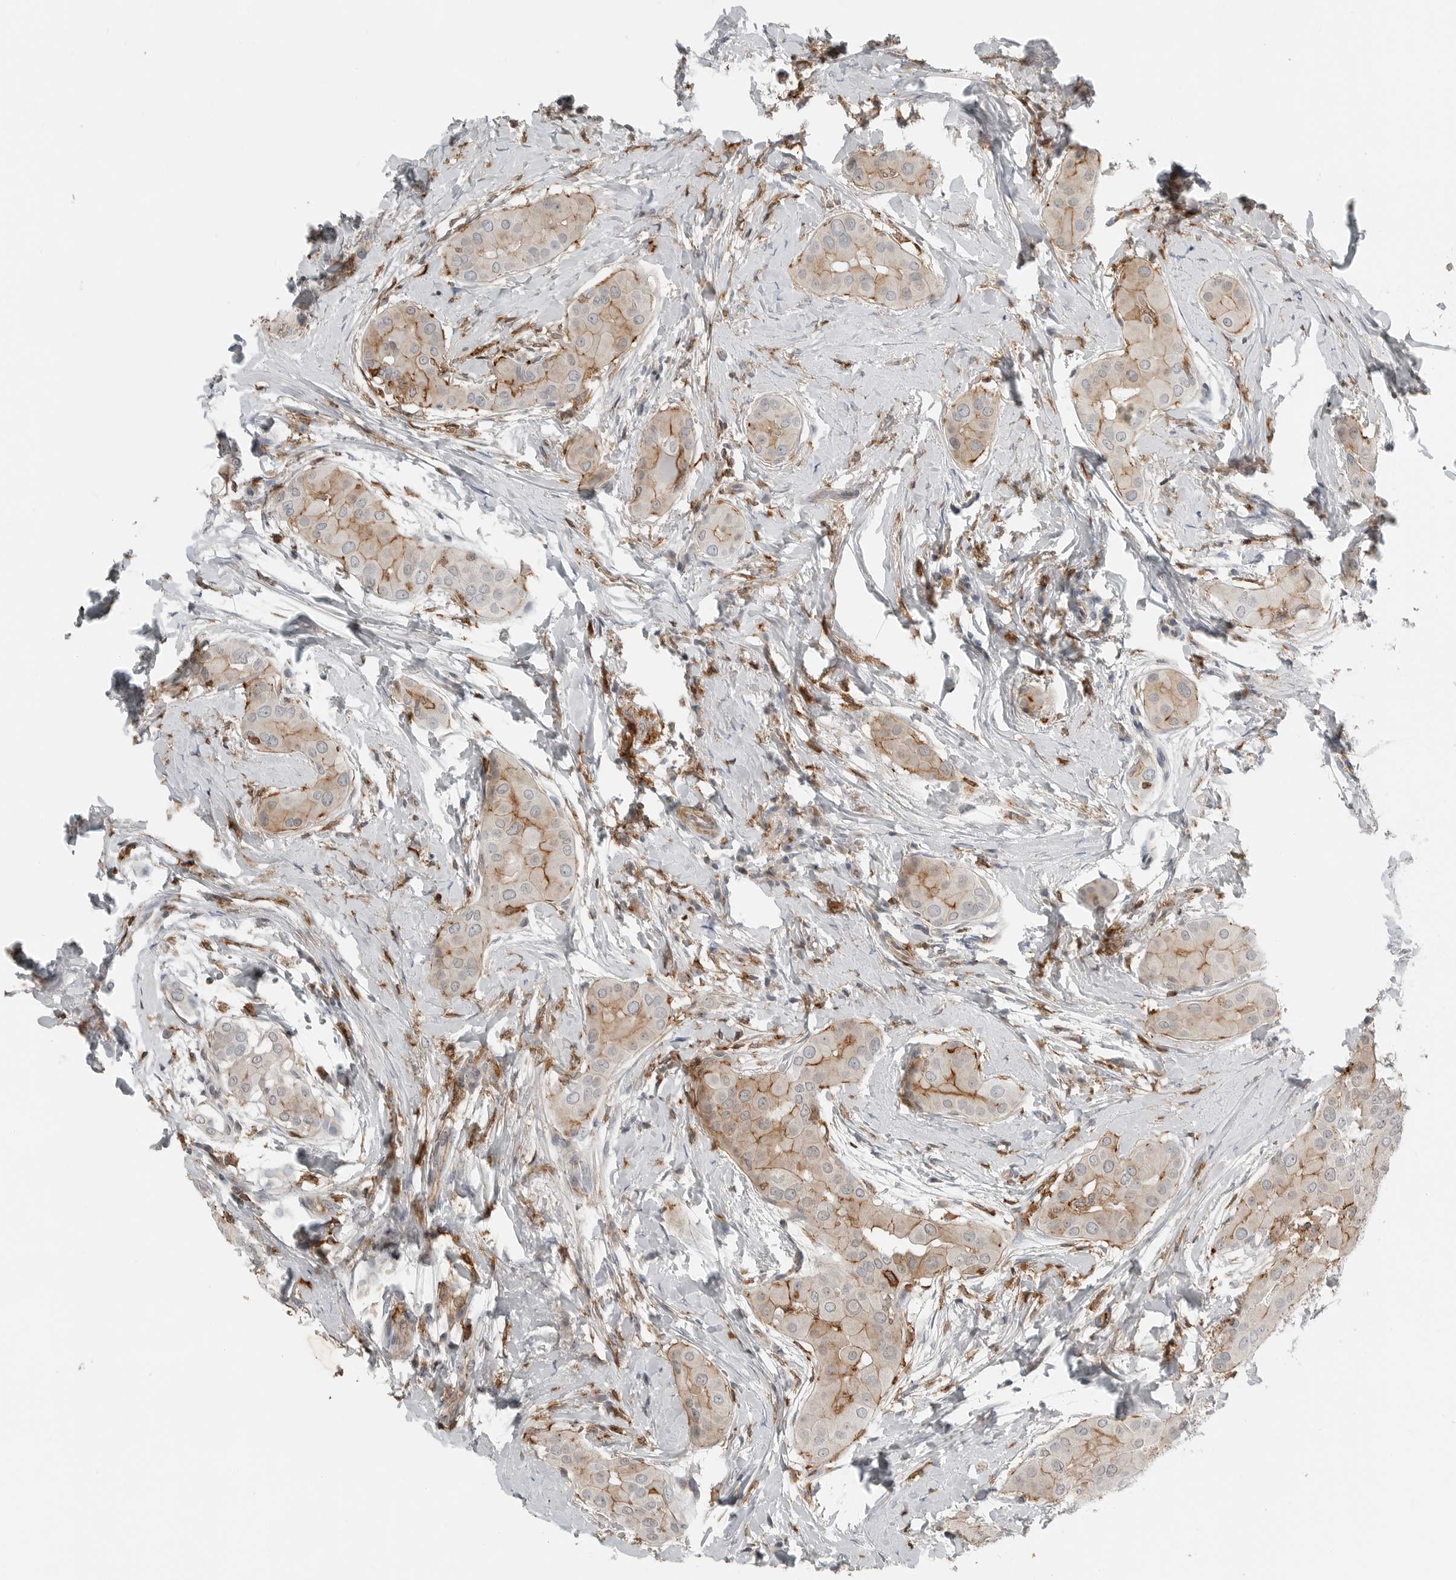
{"staining": {"intensity": "moderate", "quantity": "25%-75%", "location": "cytoplasmic/membranous"}, "tissue": "thyroid cancer", "cell_type": "Tumor cells", "image_type": "cancer", "snomed": [{"axis": "morphology", "description": "Papillary adenocarcinoma, NOS"}, {"axis": "topography", "description": "Thyroid gland"}], "caption": "Human thyroid papillary adenocarcinoma stained for a protein (brown) shows moderate cytoplasmic/membranous positive expression in about 25%-75% of tumor cells.", "gene": "LEFTY2", "patient": {"sex": "male", "age": 33}}